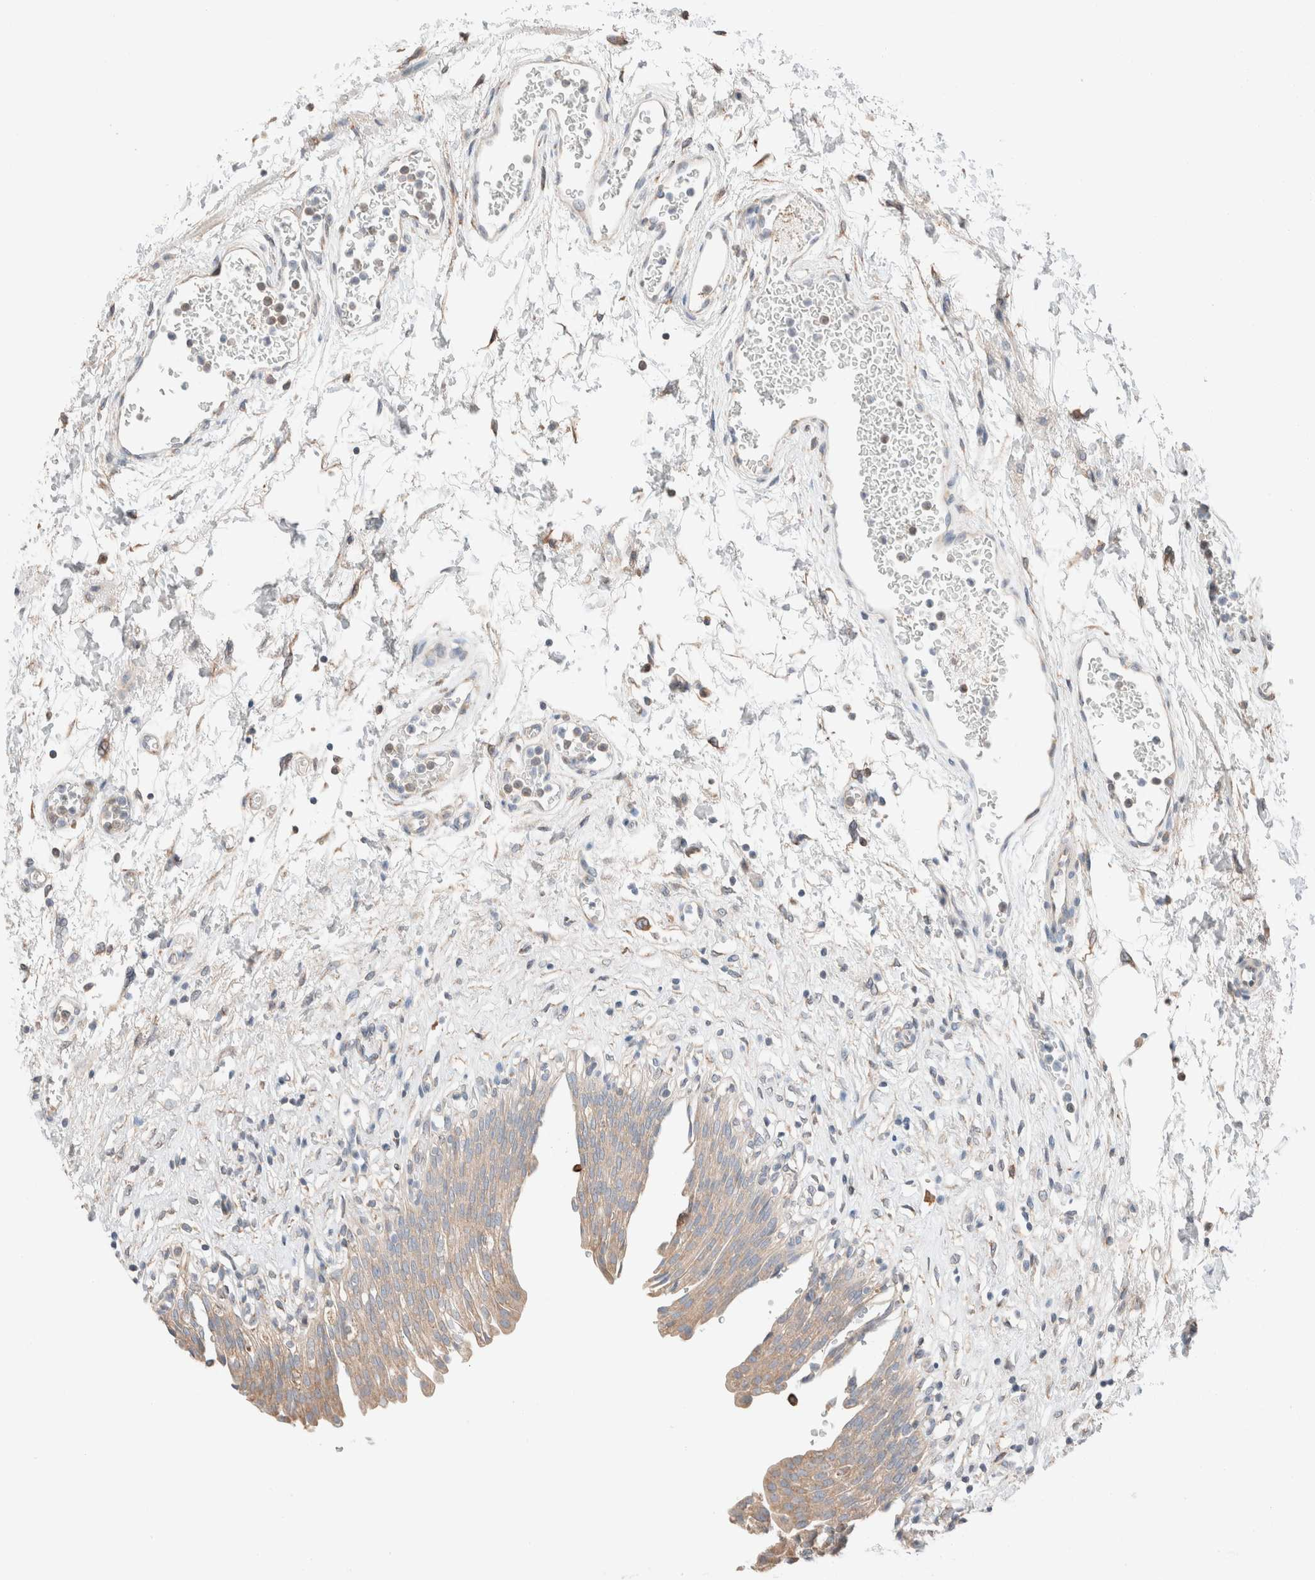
{"staining": {"intensity": "weak", "quantity": ">75%", "location": "cytoplasmic/membranous"}, "tissue": "urinary bladder", "cell_type": "Urothelial cells", "image_type": "normal", "snomed": [{"axis": "morphology", "description": "Urothelial carcinoma, High grade"}, {"axis": "topography", "description": "Urinary bladder"}], "caption": "Human urinary bladder stained for a protein (brown) exhibits weak cytoplasmic/membranous positive positivity in about >75% of urothelial cells.", "gene": "PCM1", "patient": {"sex": "male", "age": 46}}